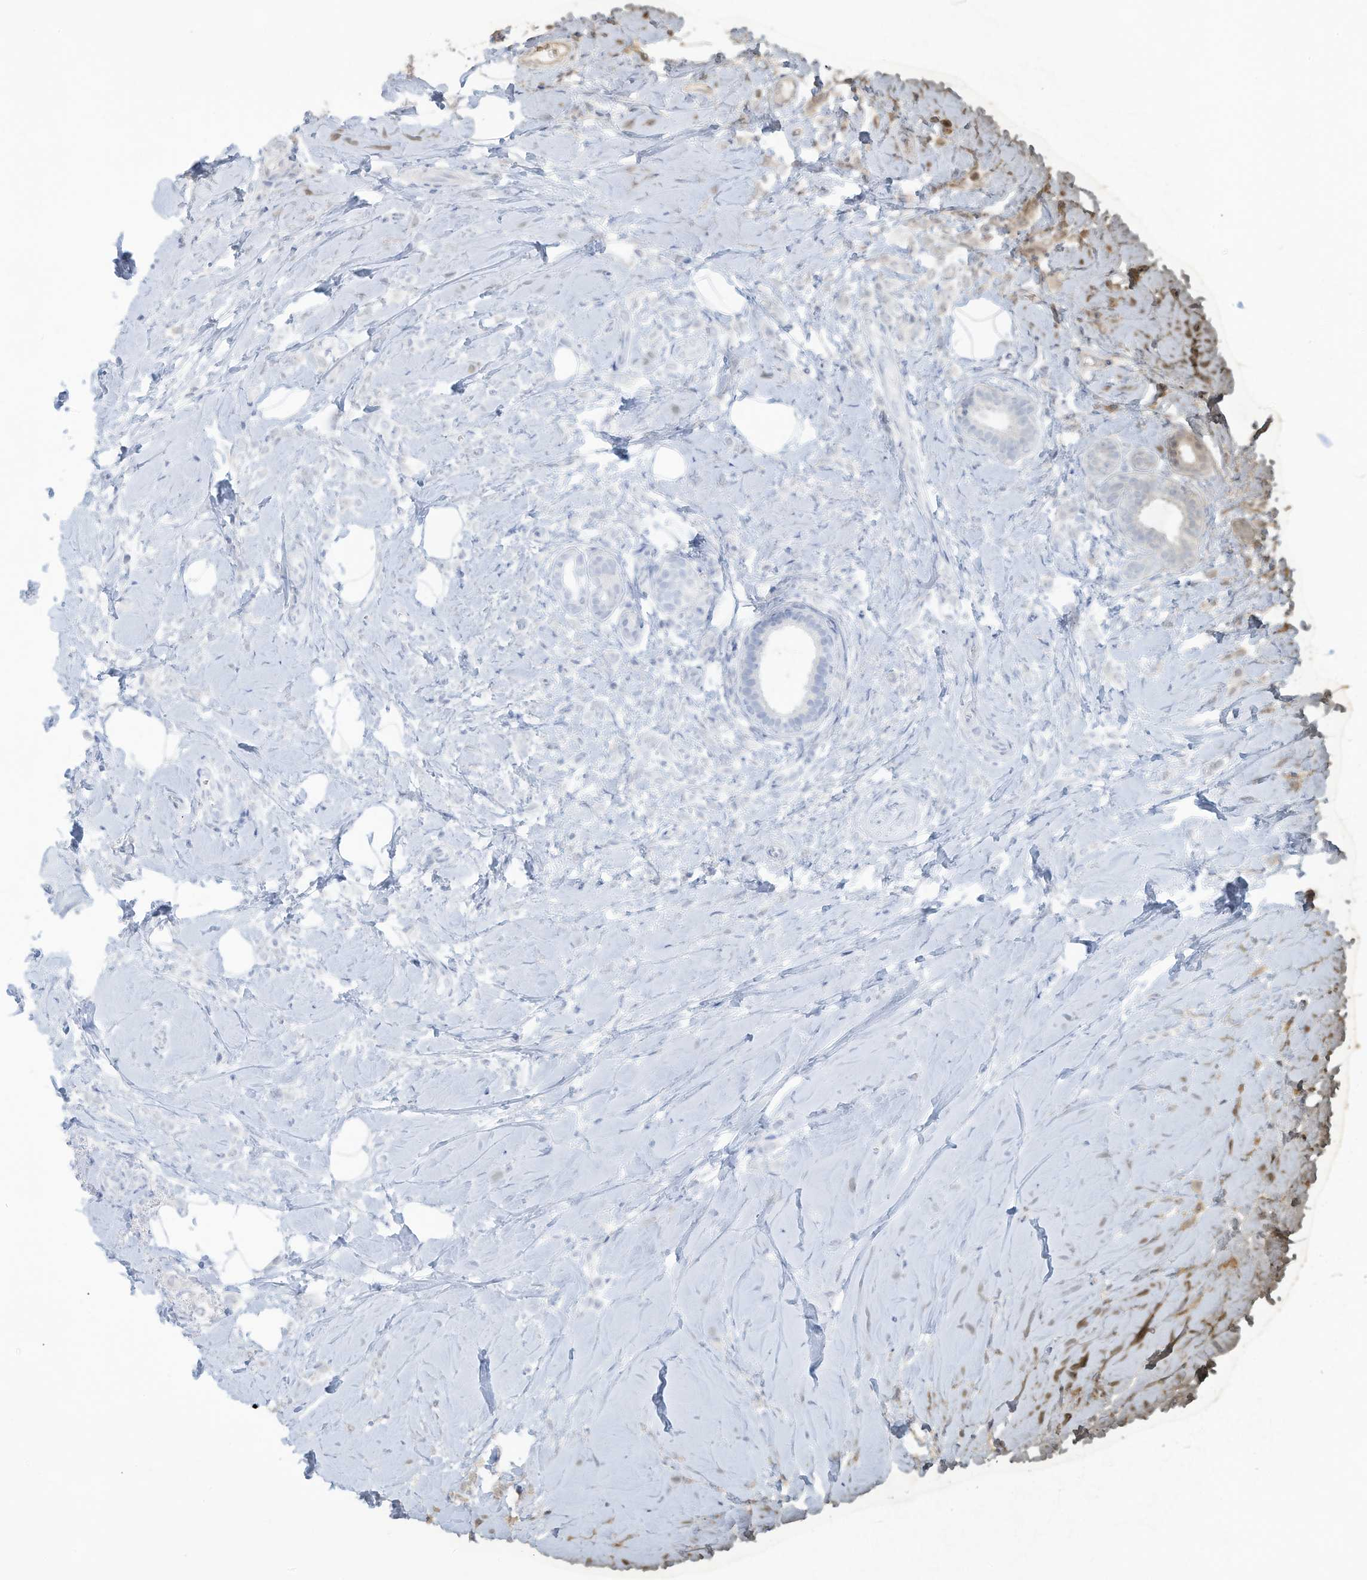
{"staining": {"intensity": "negative", "quantity": "none", "location": "none"}, "tissue": "breast cancer", "cell_type": "Tumor cells", "image_type": "cancer", "snomed": [{"axis": "morphology", "description": "Lobular carcinoma"}, {"axis": "topography", "description": "Breast"}], "caption": "A photomicrograph of lobular carcinoma (breast) stained for a protein exhibits no brown staining in tumor cells.", "gene": "PAX6", "patient": {"sex": "female", "age": 47}}